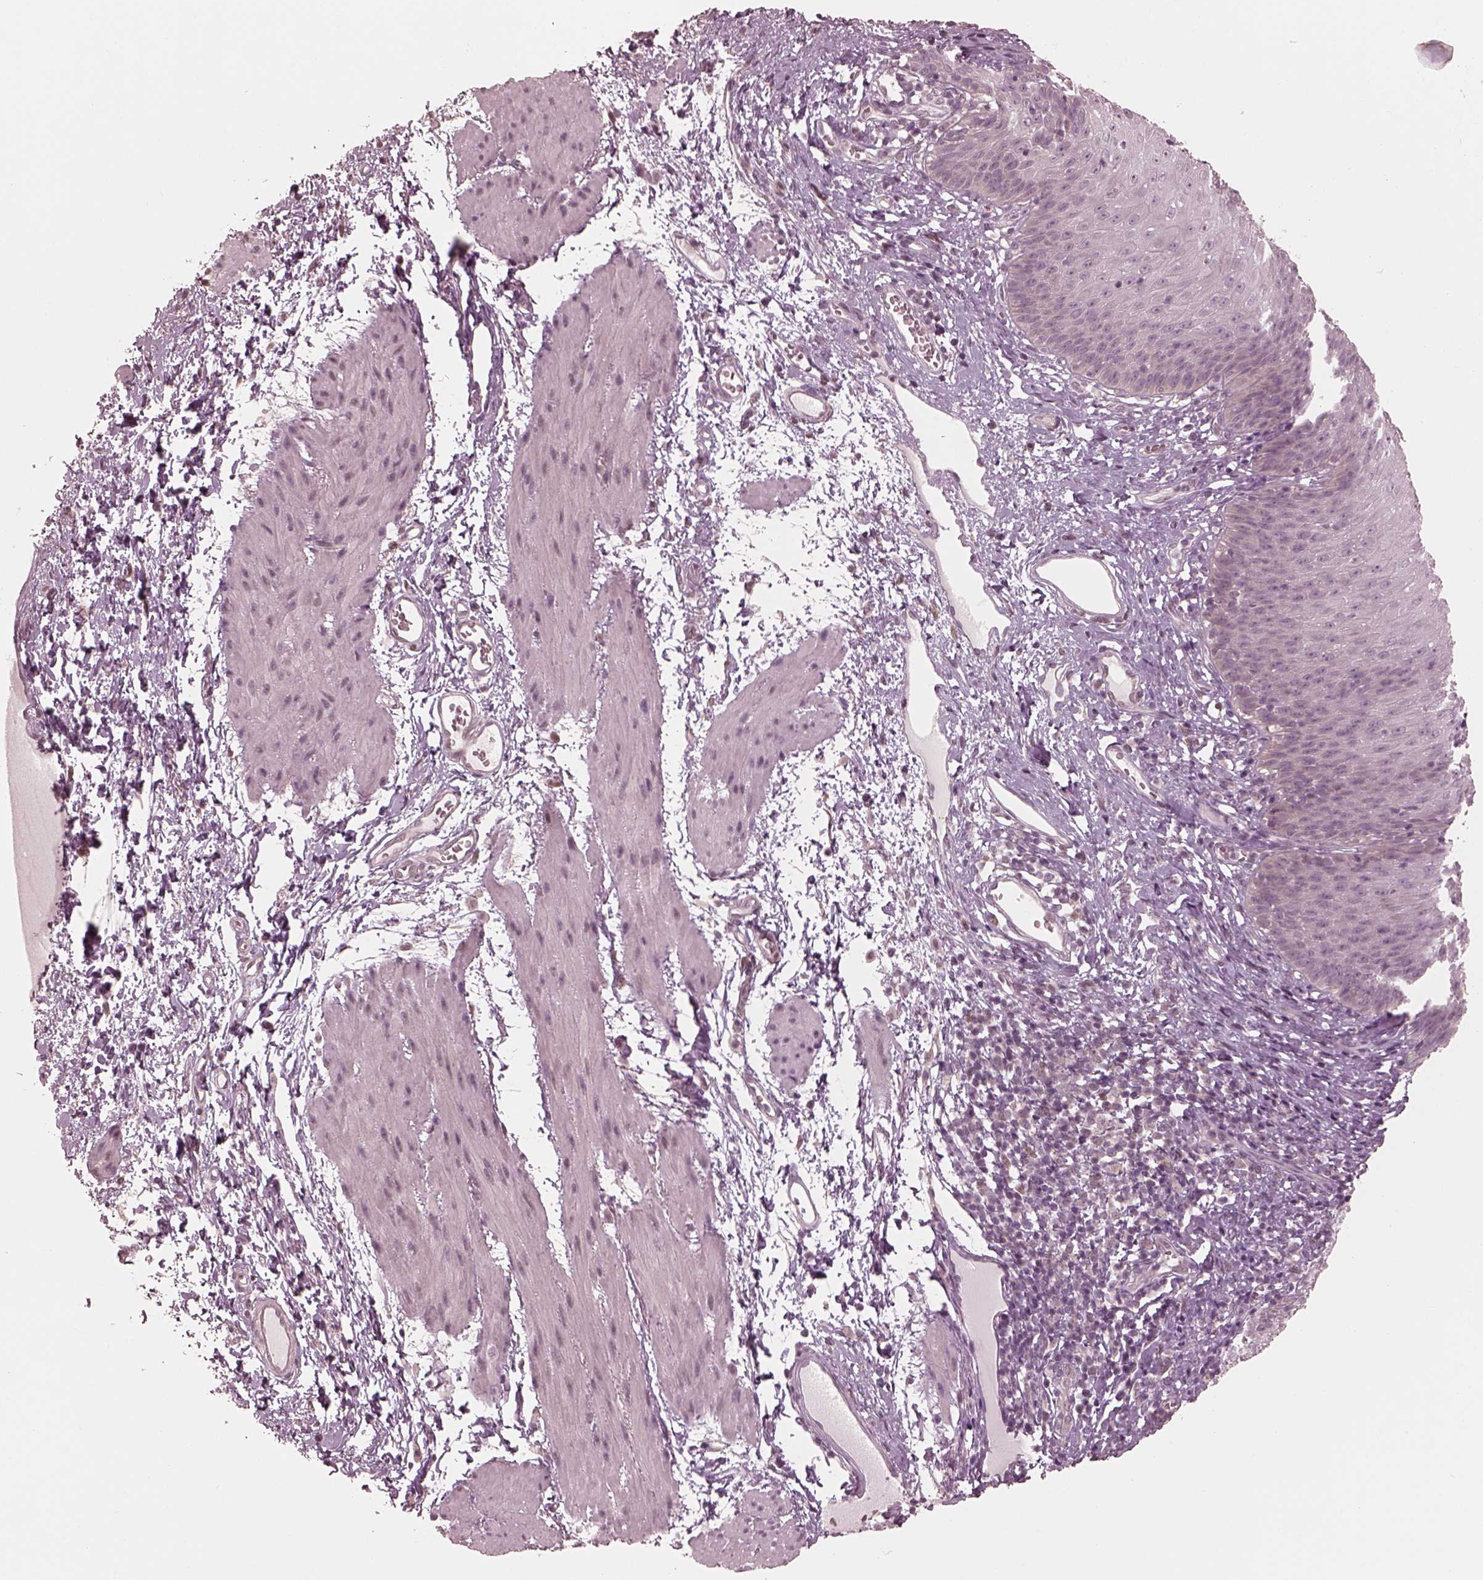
{"staining": {"intensity": "negative", "quantity": "none", "location": "none"}, "tissue": "esophagus", "cell_type": "Squamous epithelial cells", "image_type": "normal", "snomed": [{"axis": "morphology", "description": "Normal tissue, NOS"}, {"axis": "topography", "description": "Esophagus"}], "caption": "A high-resolution image shows immunohistochemistry (IHC) staining of benign esophagus, which reveals no significant staining in squamous epithelial cells. (Immunohistochemistry (ihc), brightfield microscopy, high magnification).", "gene": "IQCB1", "patient": {"sex": "male", "age": 72}}